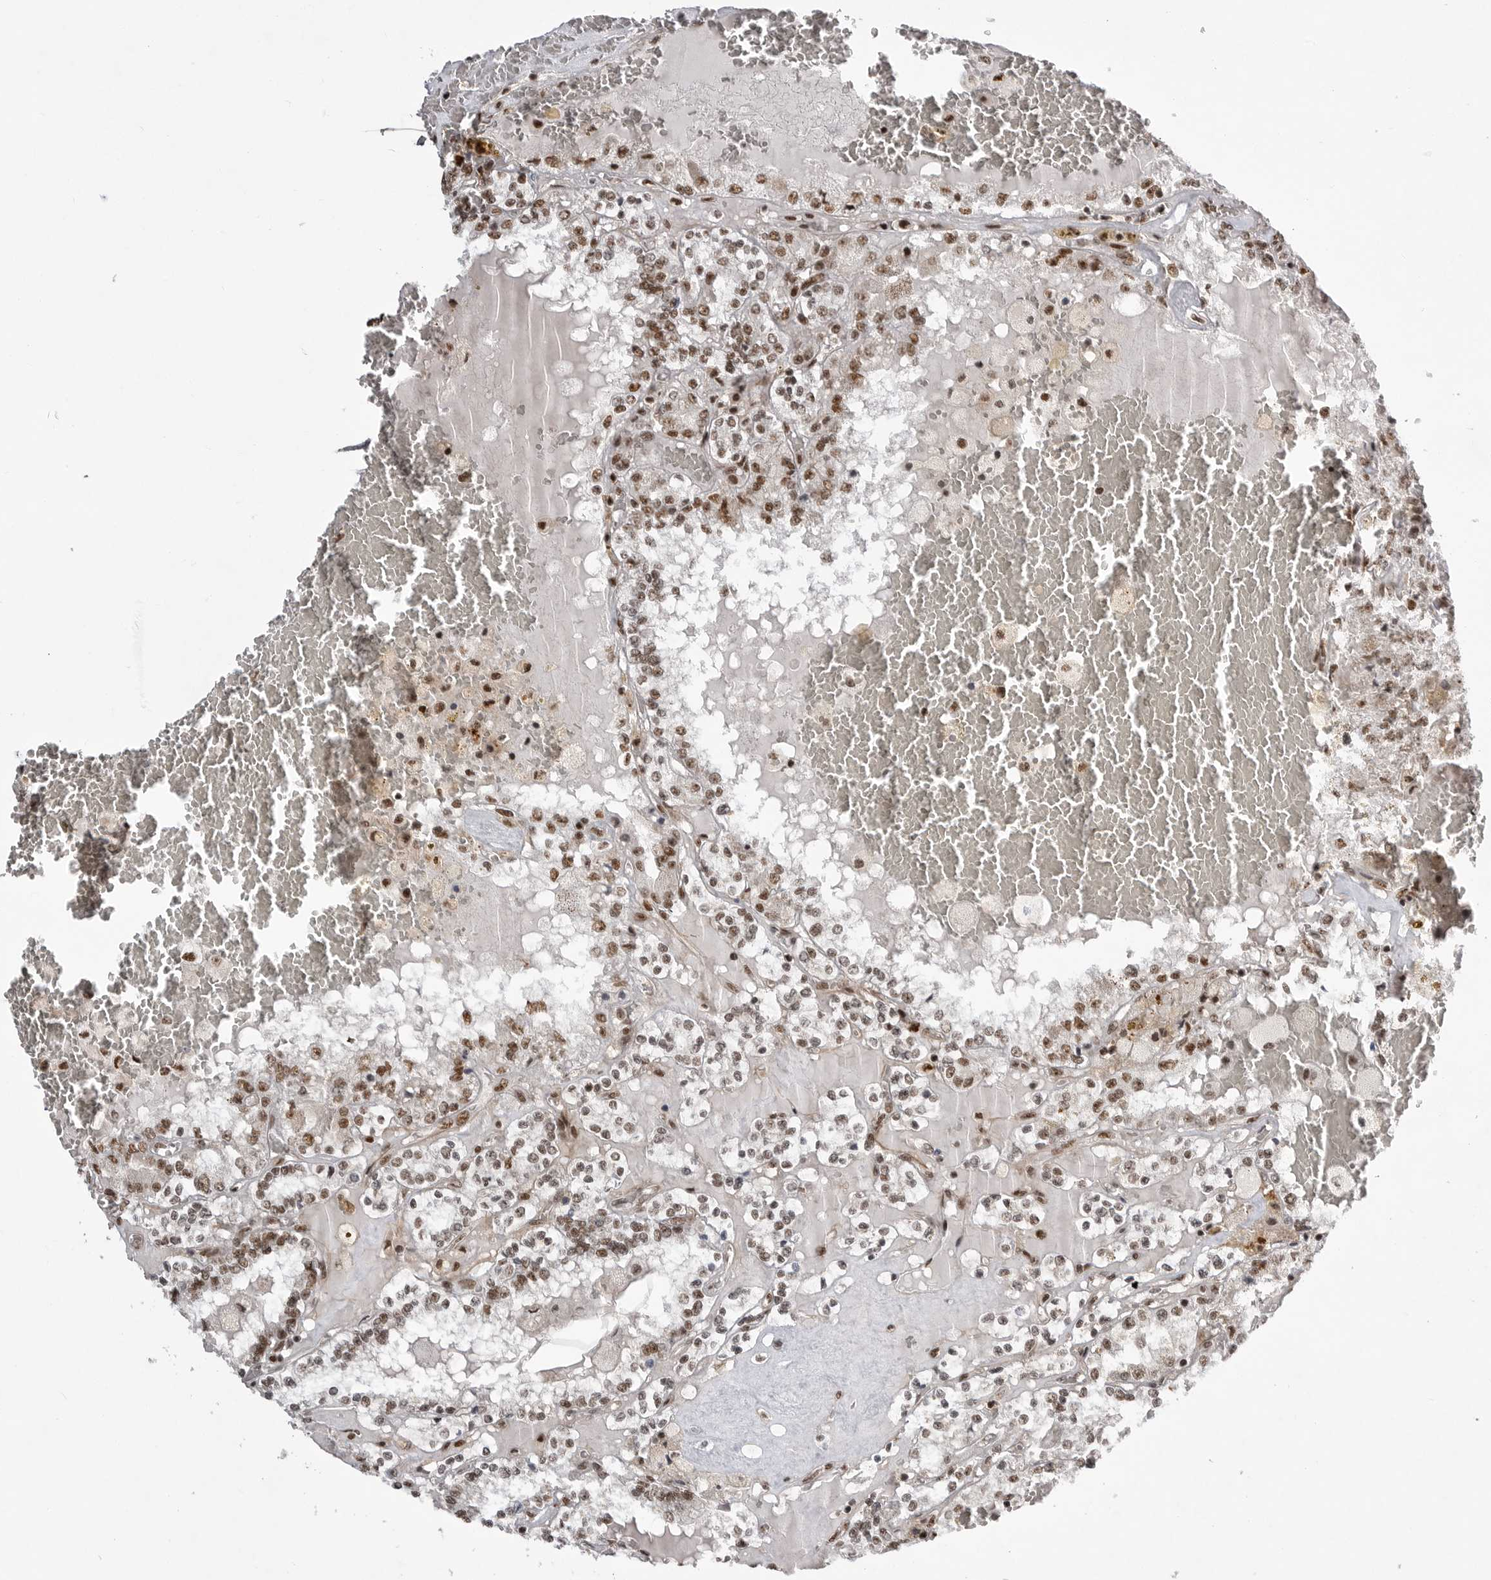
{"staining": {"intensity": "moderate", "quantity": ">75%", "location": "nuclear"}, "tissue": "renal cancer", "cell_type": "Tumor cells", "image_type": "cancer", "snomed": [{"axis": "morphology", "description": "Adenocarcinoma, NOS"}, {"axis": "topography", "description": "Kidney"}], "caption": "Brown immunohistochemical staining in adenocarcinoma (renal) exhibits moderate nuclear expression in approximately >75% of tumor cells.", "gene": "PPP1R8", "patient": {"sex": "female", "age": 56}}